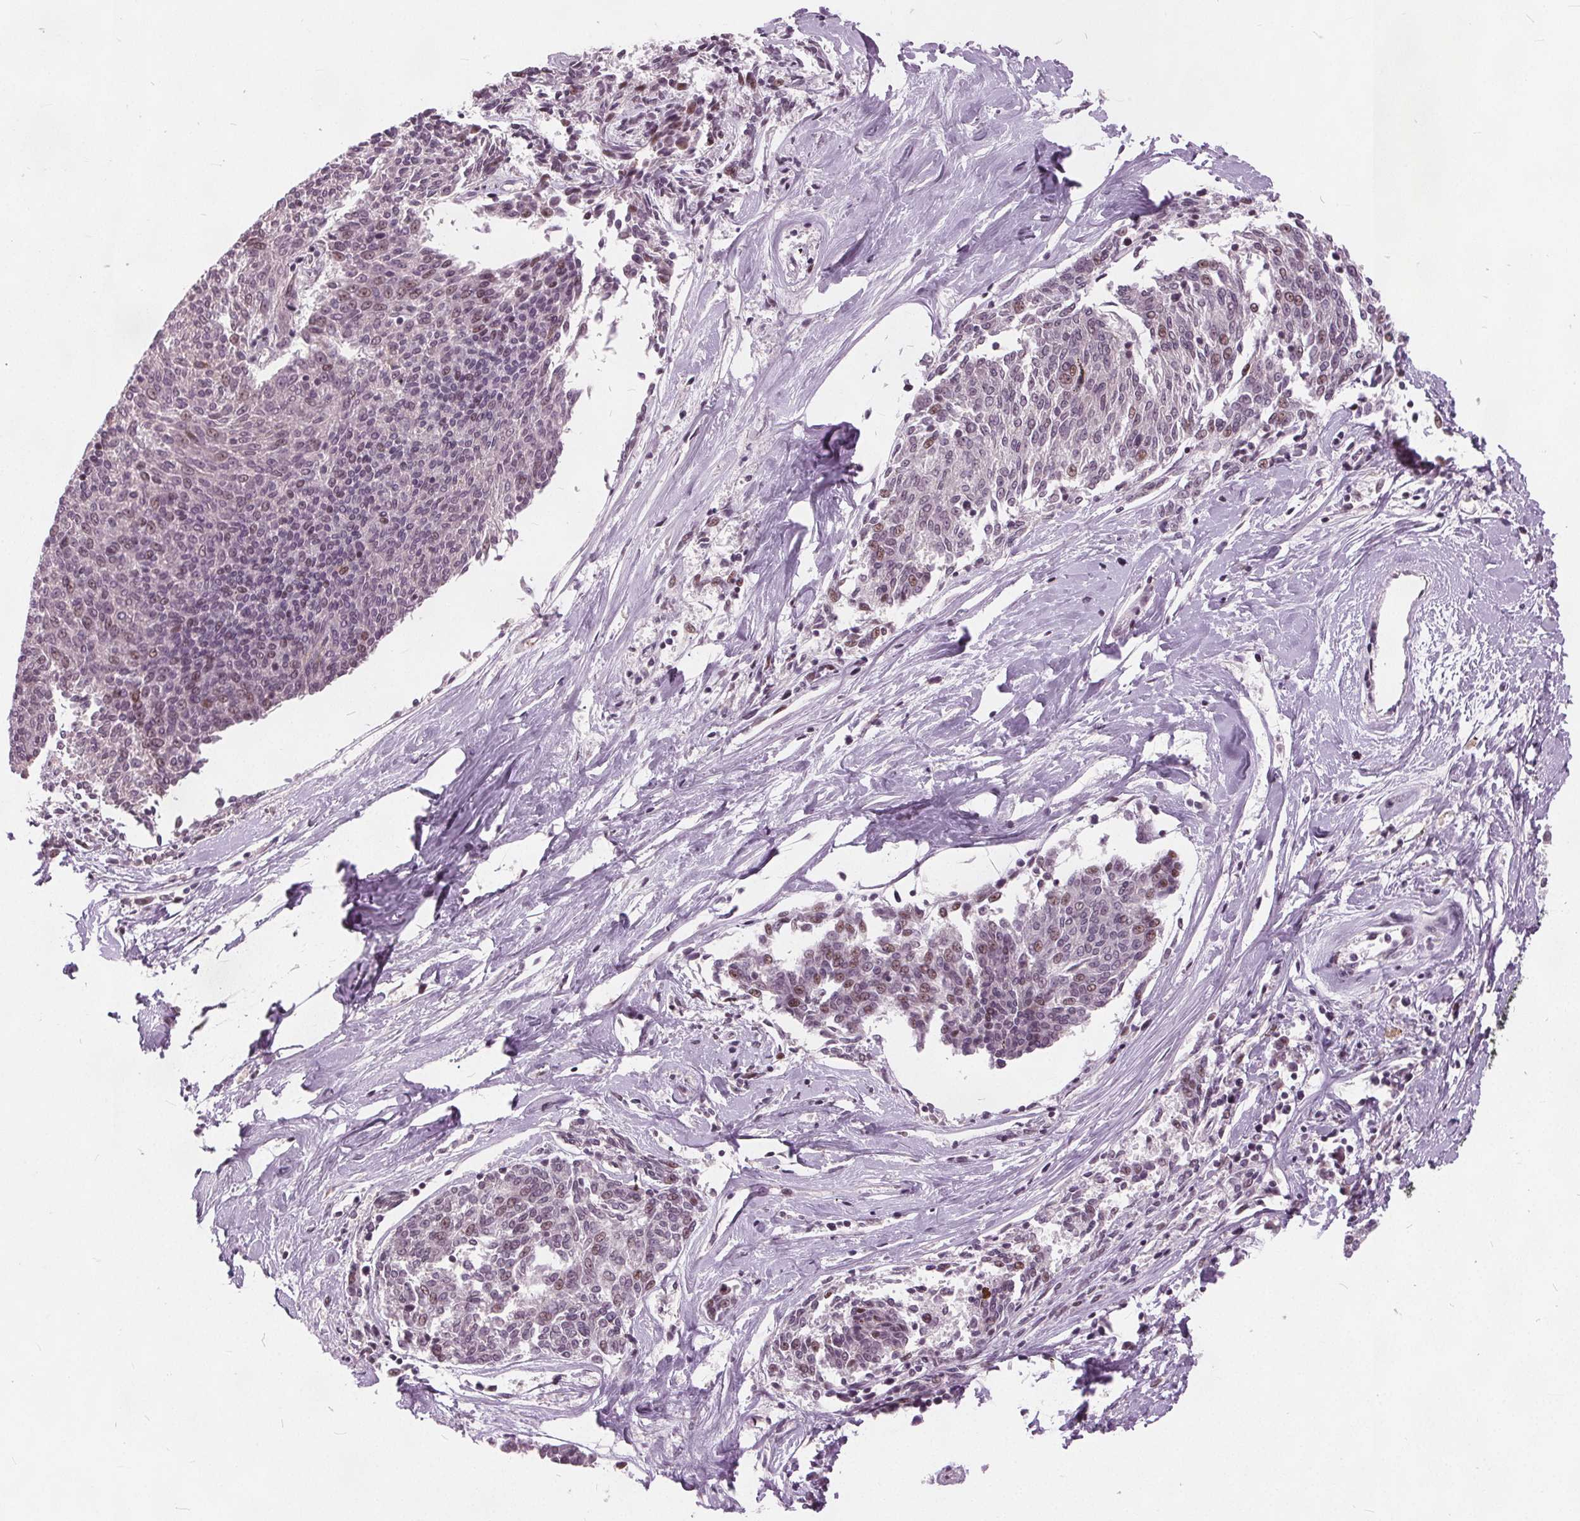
{"staining": {"intensity": "weak", "quantity": "25%-75%", "location": "nuclear"}, "tissue": "melanoma", "cell_type": "Tumor cells", "image_type": "cancer", "snomed": [{"axis": "morphology", "description": "Malignant melanoma, NOS"}, {"axis": "topography", "description": "Skin"}], "caption": "A brown stain labels weak nuclear positivity of a protein in melanoma tumor cells.", "gene": "TTC34", "patient": {"sex": "female", "age": 72}}